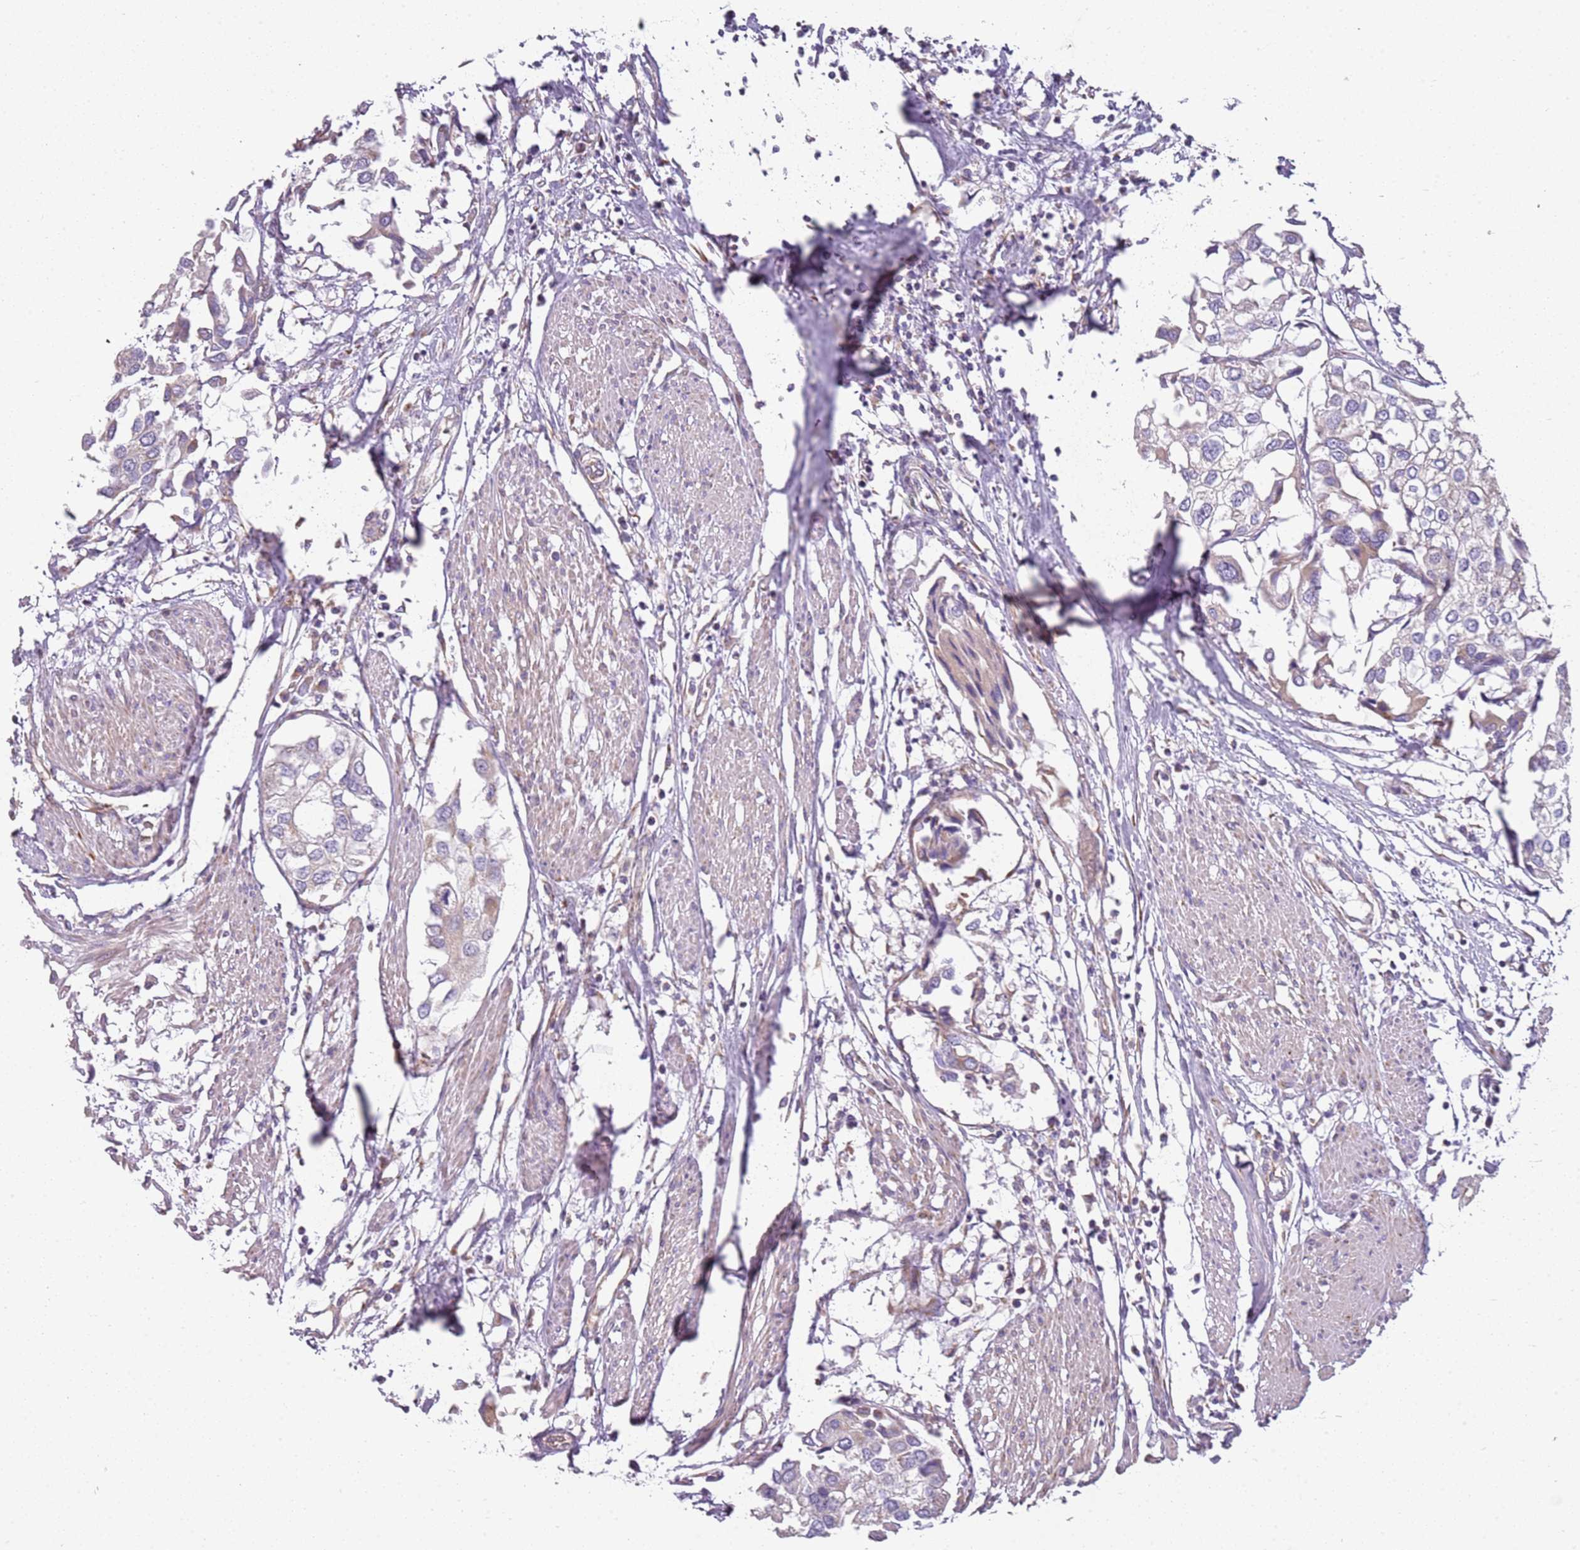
{"staining": {"intensity": "negative", "quantity": "none", "location": "none"}, "tissue": "urothelial cancer", "cell_type": "Tumor cells", "image_type": "cancer", "snomed": [{"axis": "morphology", "description": "Urothelial carcinoma, High grade"}, {"axis": "topography", "description": "Urinary bladder"}], "caption": "Tumor cells show no significant expression in urothelial carcinoma (high-grade).", "gene": "TMEM200C", "patient": {"sex": "male", "age": 64}}